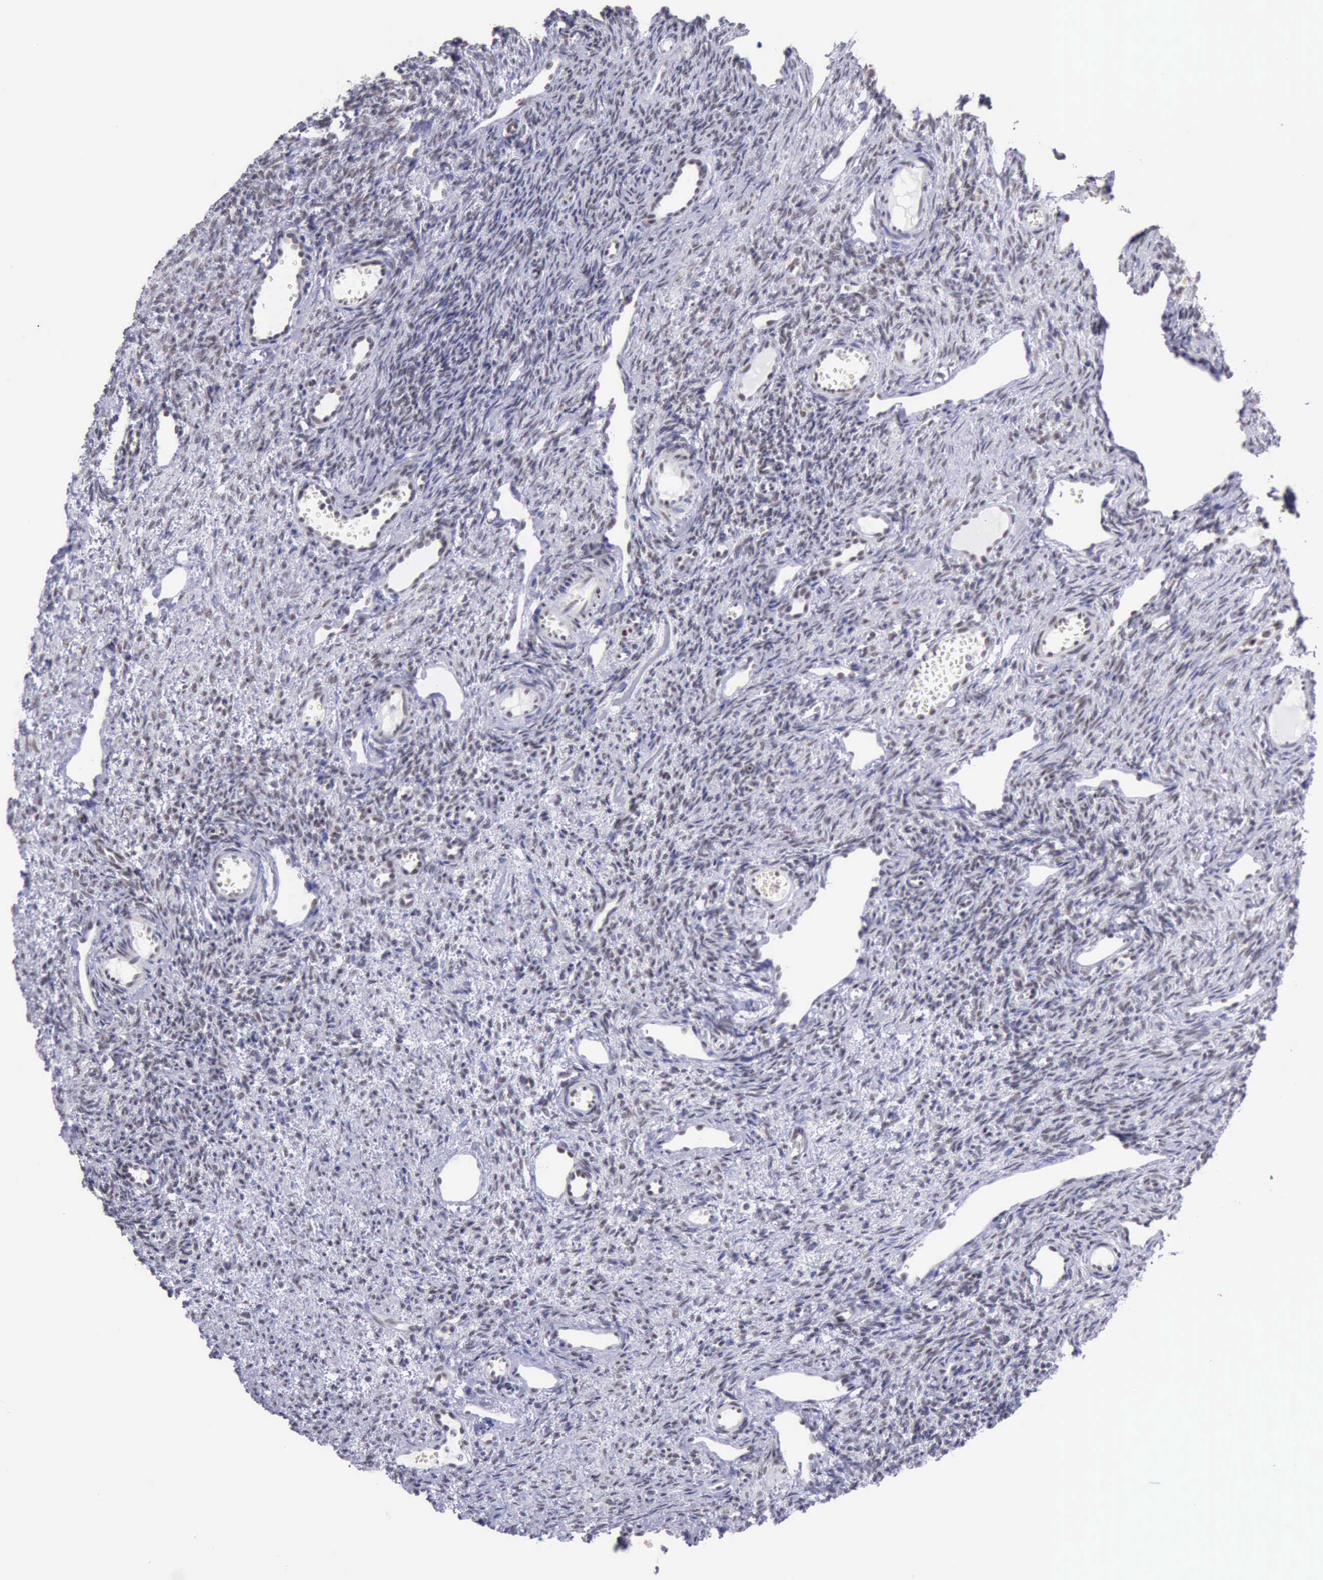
{"staining": {"intensity": "weak", "quantity": "25%-75%", "location": "nuclear"}, "tissue": "ovary", "cell_type": "Ovarian stroma cells", "image_type": "normal", "snomed": [{"axis": "morphology", "description": "Normal tissue, NOS"}, {"axis": "topography", "description": "Ovary"}], "caption": "Ovarian stroma cells demonstrate low levels of weak nuclear positivity in about 25%-75% of cells in benign ovary.", "gene": "EP300", "patient": {"sex": "female", "age": 33}}